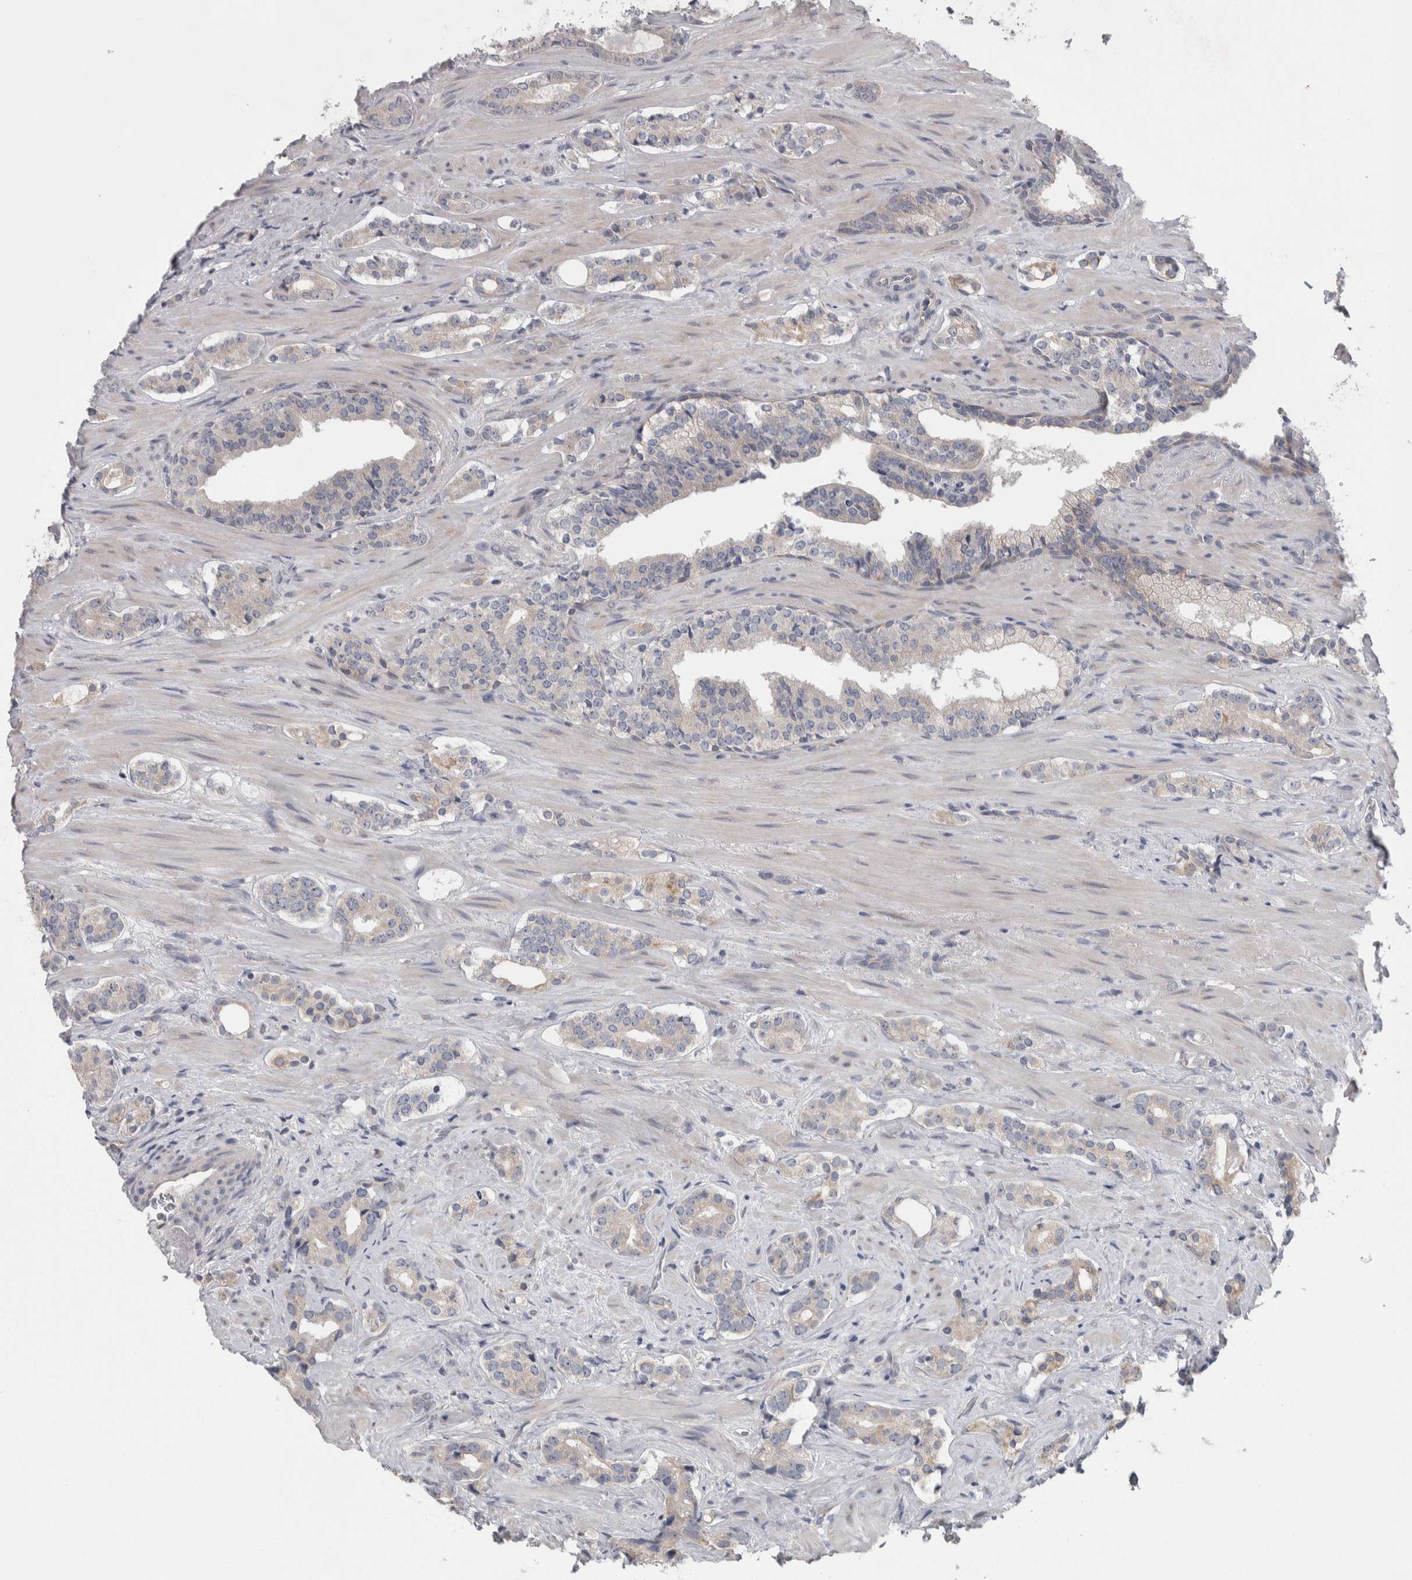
{"staining": {"intensity": "negative", "quantity": "none", "location": "none"}, "tissue": "prostate cancer", "cell_type": "Tumor cells", "image_type": "cancer", "snomed": [{"axis": "morphology", "description": "Adenocarcinoma, High grade"}, {"axis": "topography", "description": "Prostate"}], "caption": "Immunohistochemistry (IHC) image of neoplastic tissue: prostate adenocarcinoma (high-grade) stained with DAB (3,3'-diaminobenzidine) displays no significant protein expression in tumor cells.", "gene": "SRP68", "patient": {"sex": "male", "age": 71}}